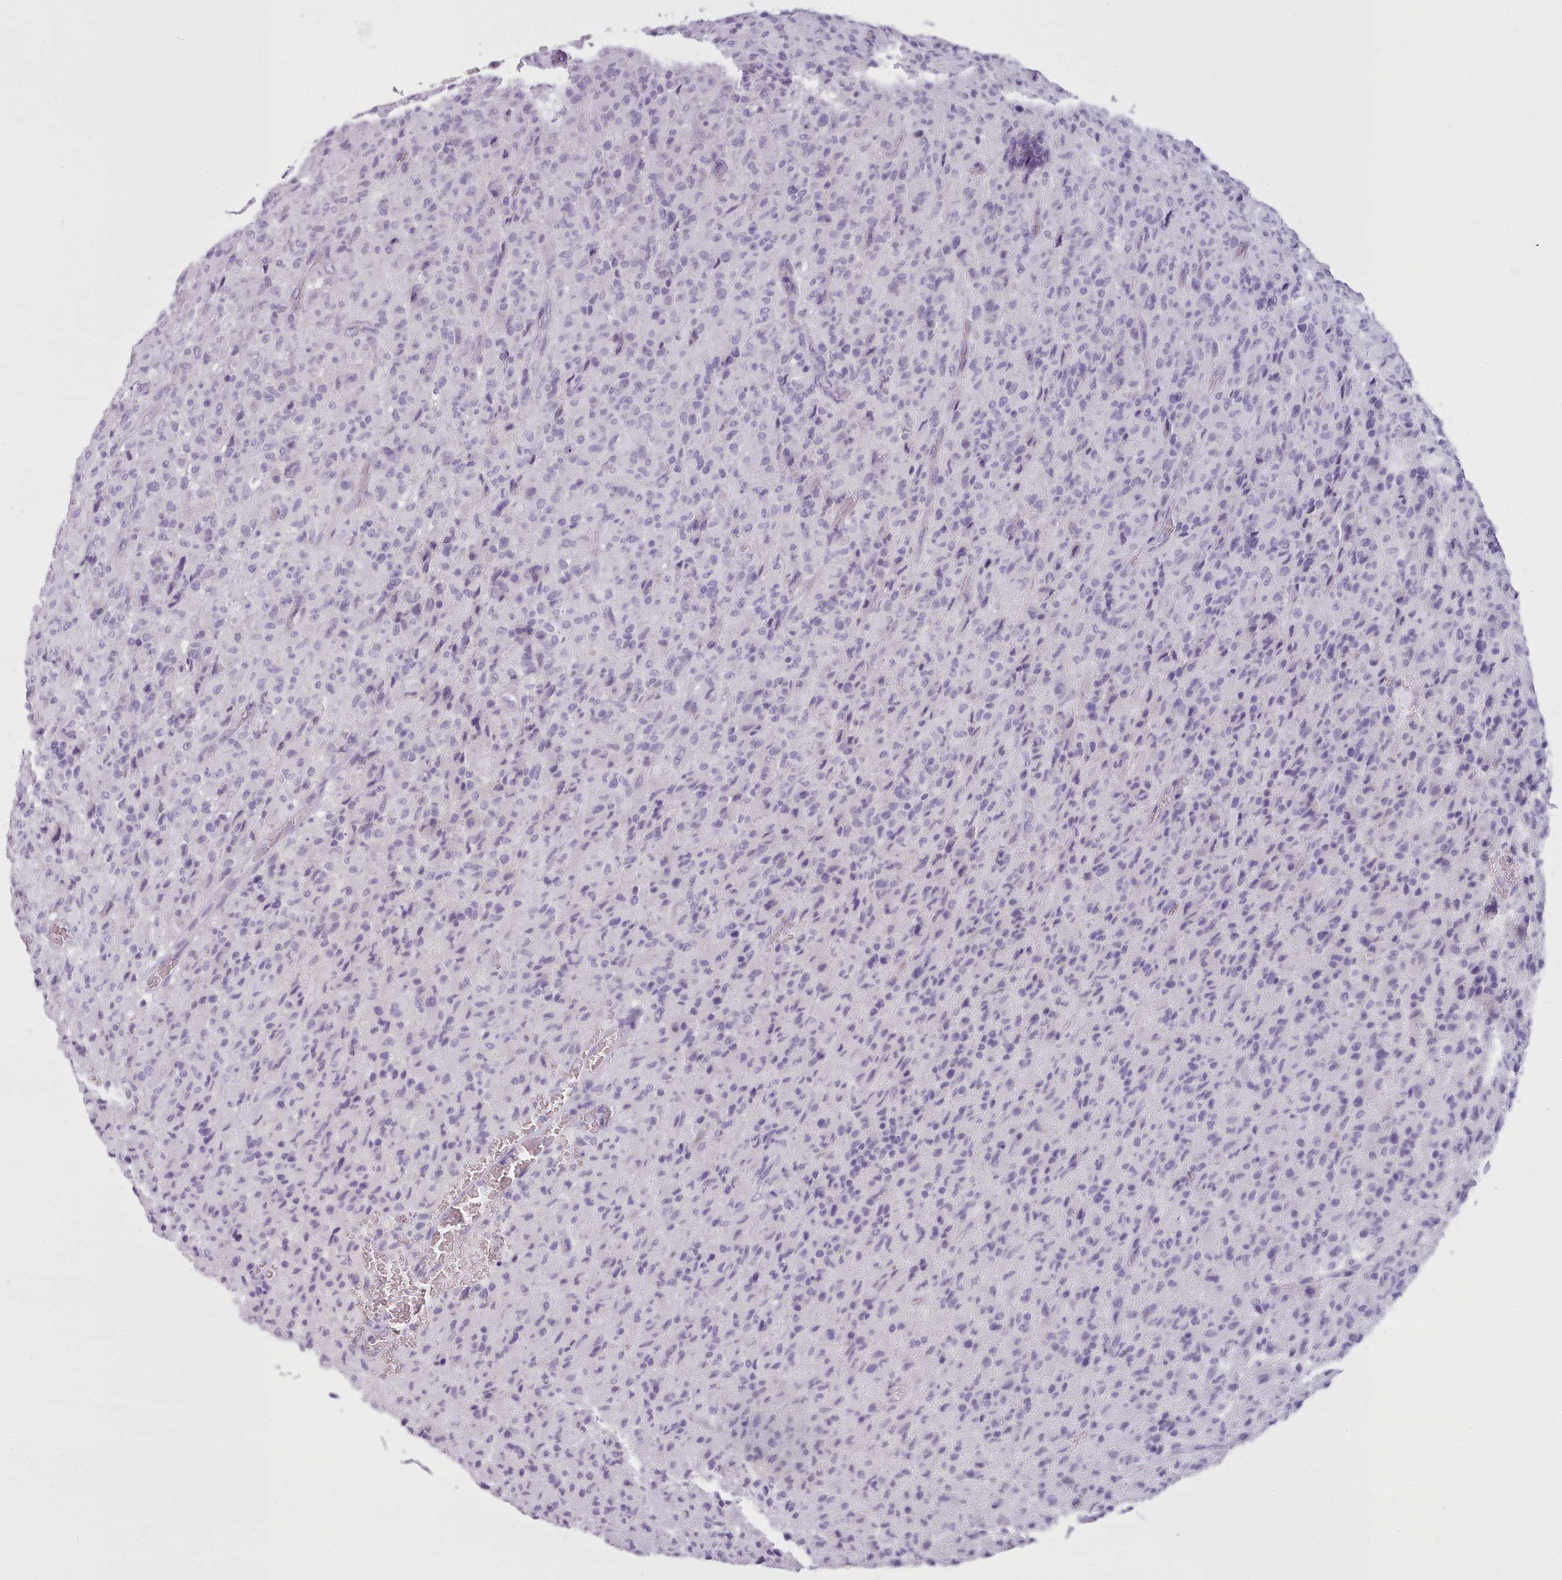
{"staining": {"intensity": "negative", "quantity": "none", "location": "none"}, "tissue": "glioma", "cell_type": "Tumor cells", "image_type": "cancer", "snomed": [{"axis": "morphology", "description": "Glioma, malignant, High grade"}, {"axis": "topography", "description": "Brain"}], "caption": "There is no significant staining in tumor cells of glioma.", "gene": "ZNF43", "patient": {"sex": "female", "age": 57}}